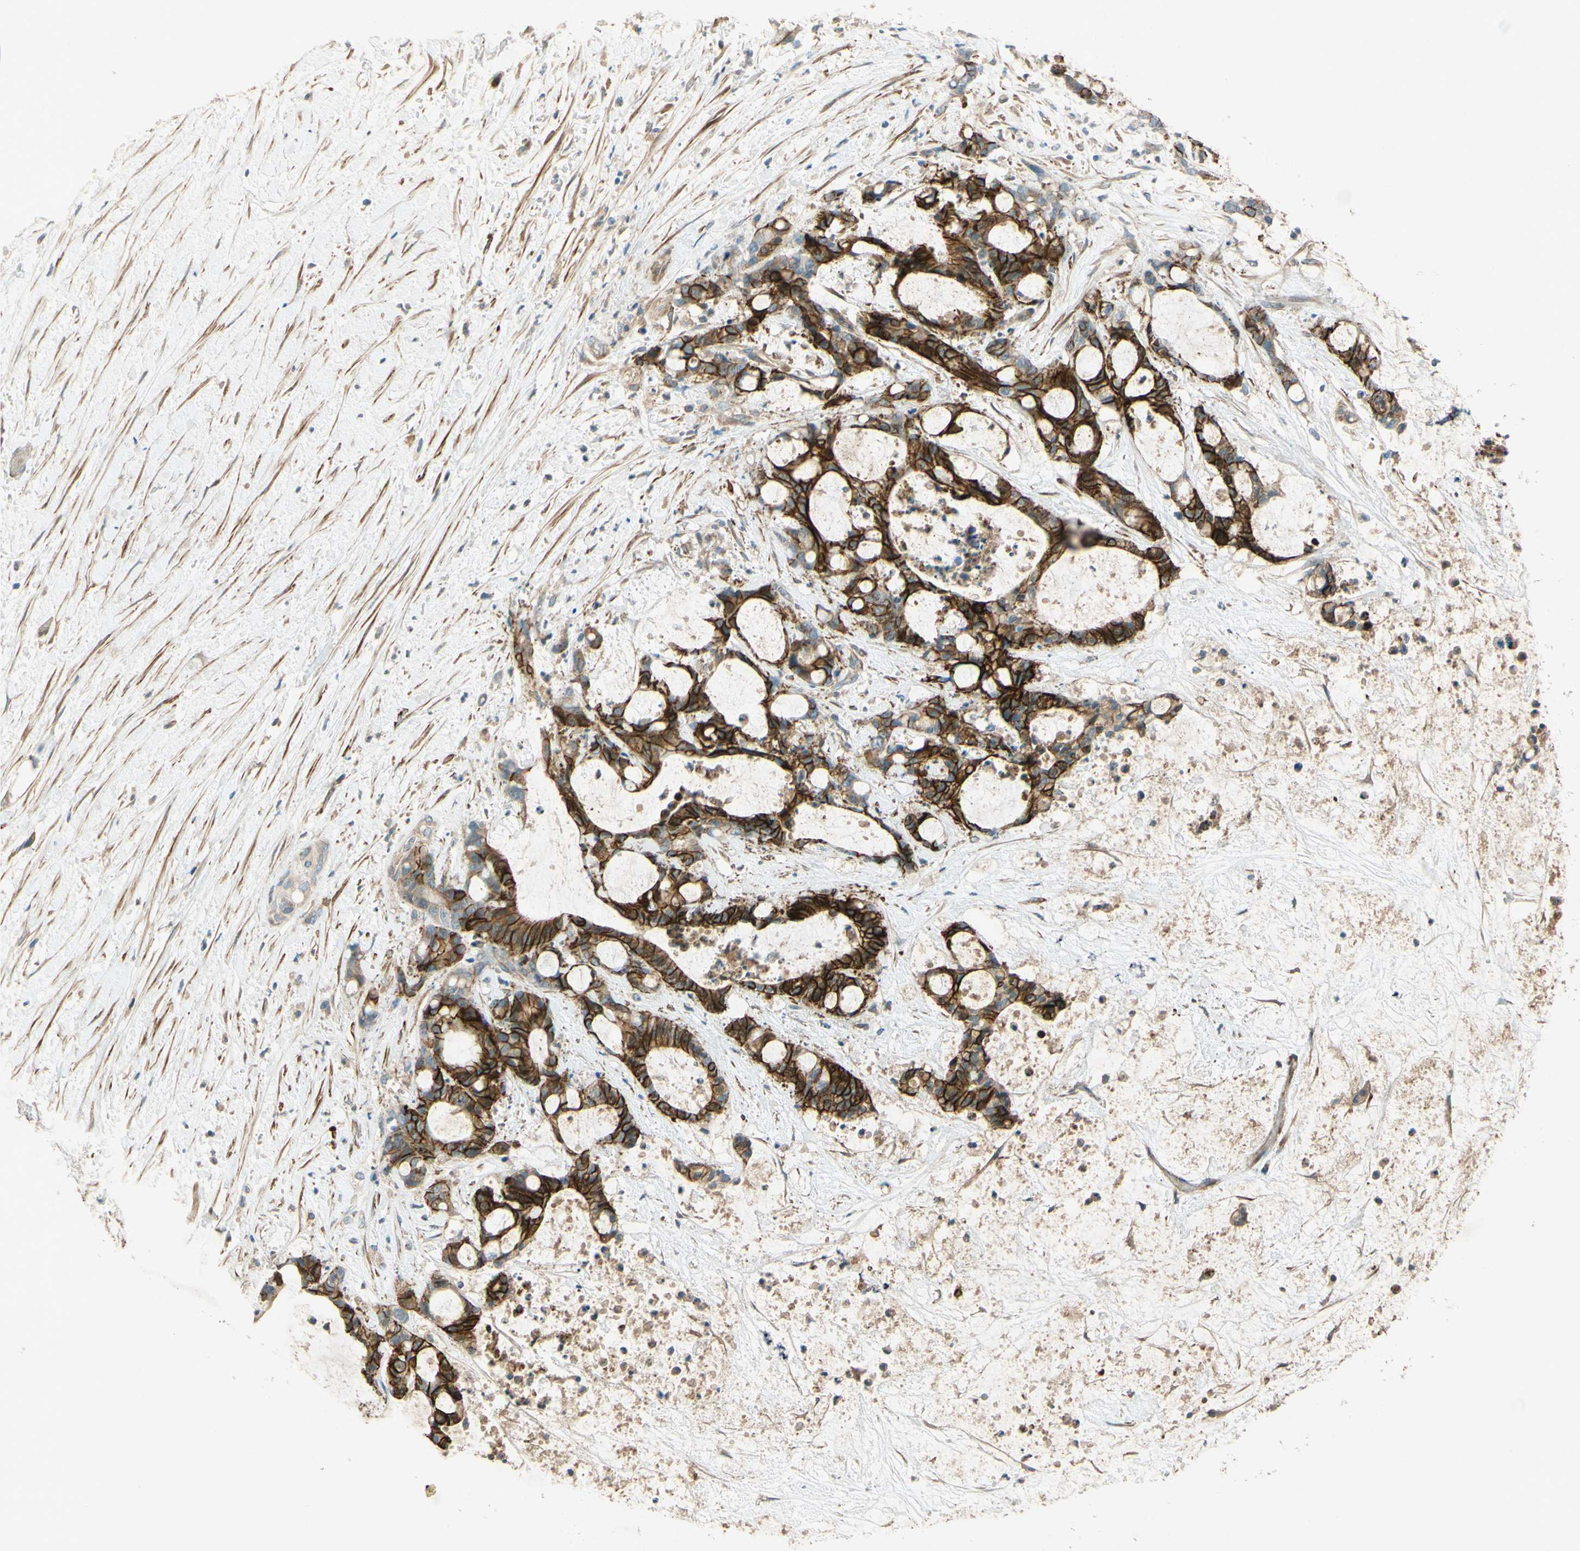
{"staining": {"intensity": "strong", "quantity": ">75%", "location": "cytoplasmic/membranous"}, "tissue": "liver cancer", "cell_type": "Tumor cells", "image_type": "cancer", "snomed": [{"axis": "morphology", "description": "Cholangiocarcinoma"}, {"axis": "topography", "description": "Liver"}], "caption": "A brown stain shows strong cytoplasmic/membranous positivity of a protein in human liver cancer tumor cells.", "gene": "ADAM17", "patient": {"sex": "female", "age": 73}}